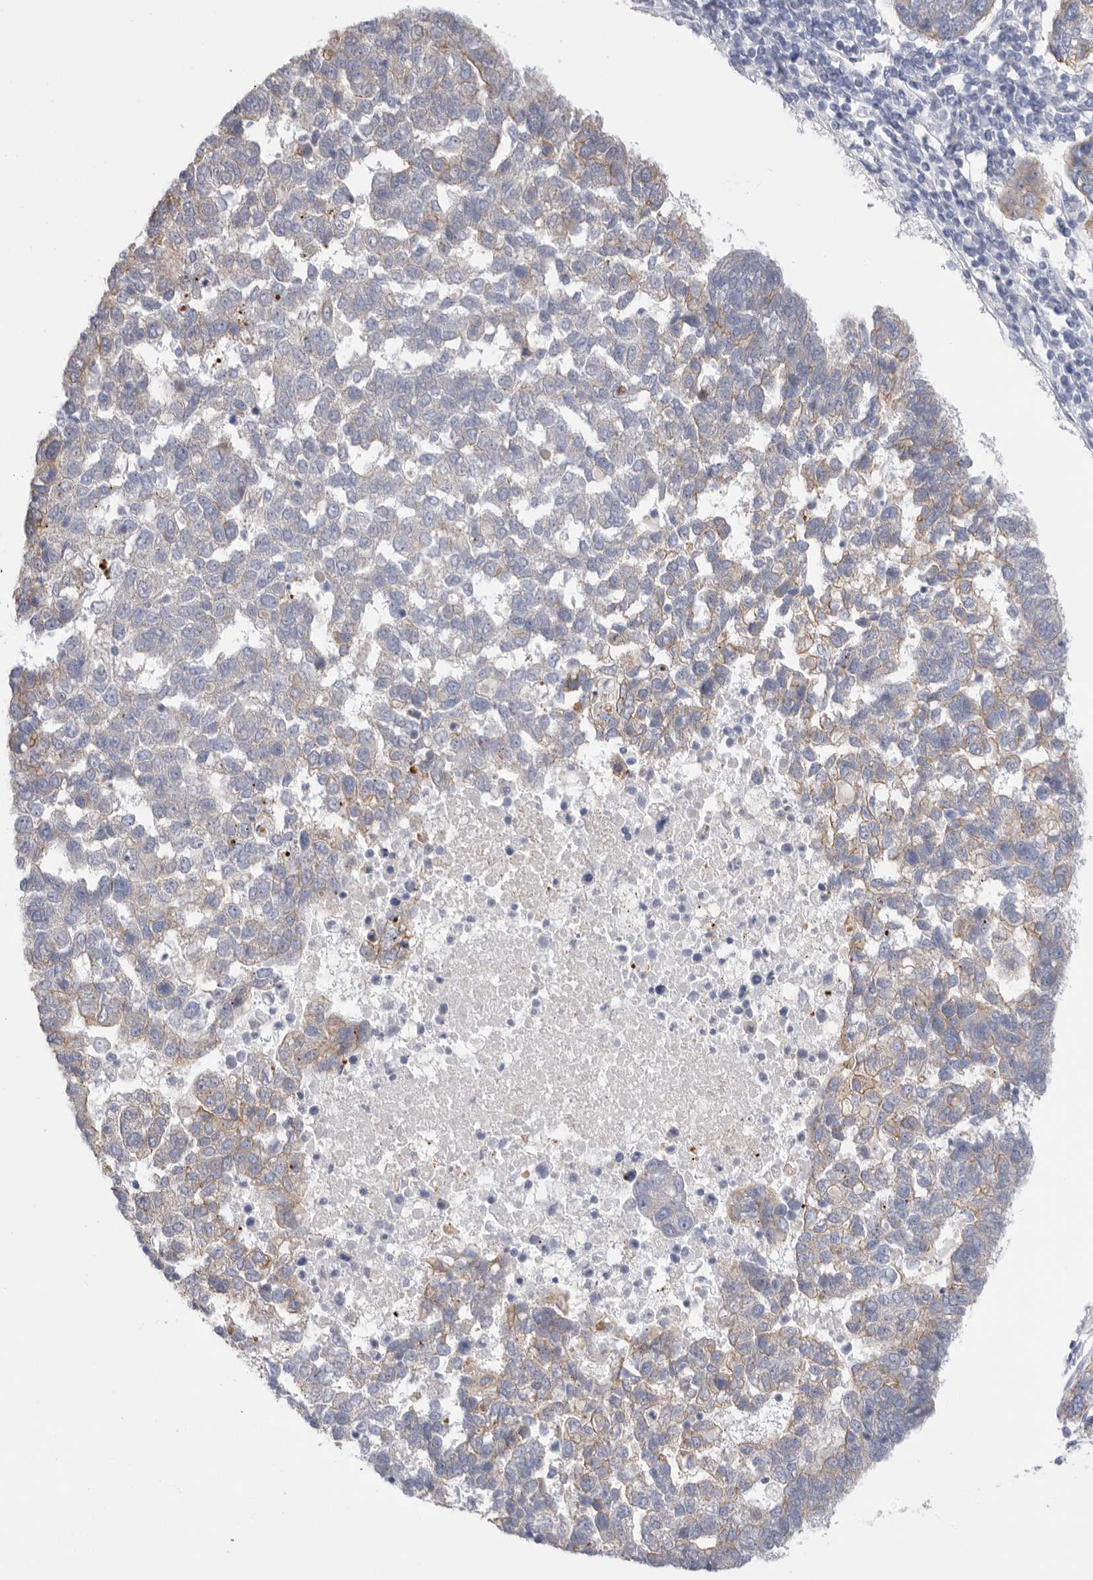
{"staining": {"intensity": "moderate", "quantity": "<25%", "location": "cytoplasmic/membranous"}, "tissue": "pancreatic cancer", "cell_type": "Tumor cells", "image_type": "cancer", "snomed": [{"axis": "morphology", "description": "Adenocarcinoma, NOS"}, {"axis": "topography", "description": "Pancreas"}], "caption": "Tumor cells reveal moderate cytoplasmic/membranous staining in about <25% of cells in pancreatic cancer (adenocarcinoma). (Stains: DAB in brown, nuclei in blue, Microscopy: brightfield microscopy at high magnification).", "gene": "MTFR1L", "patient": {"sex": "female", "age": 61}}